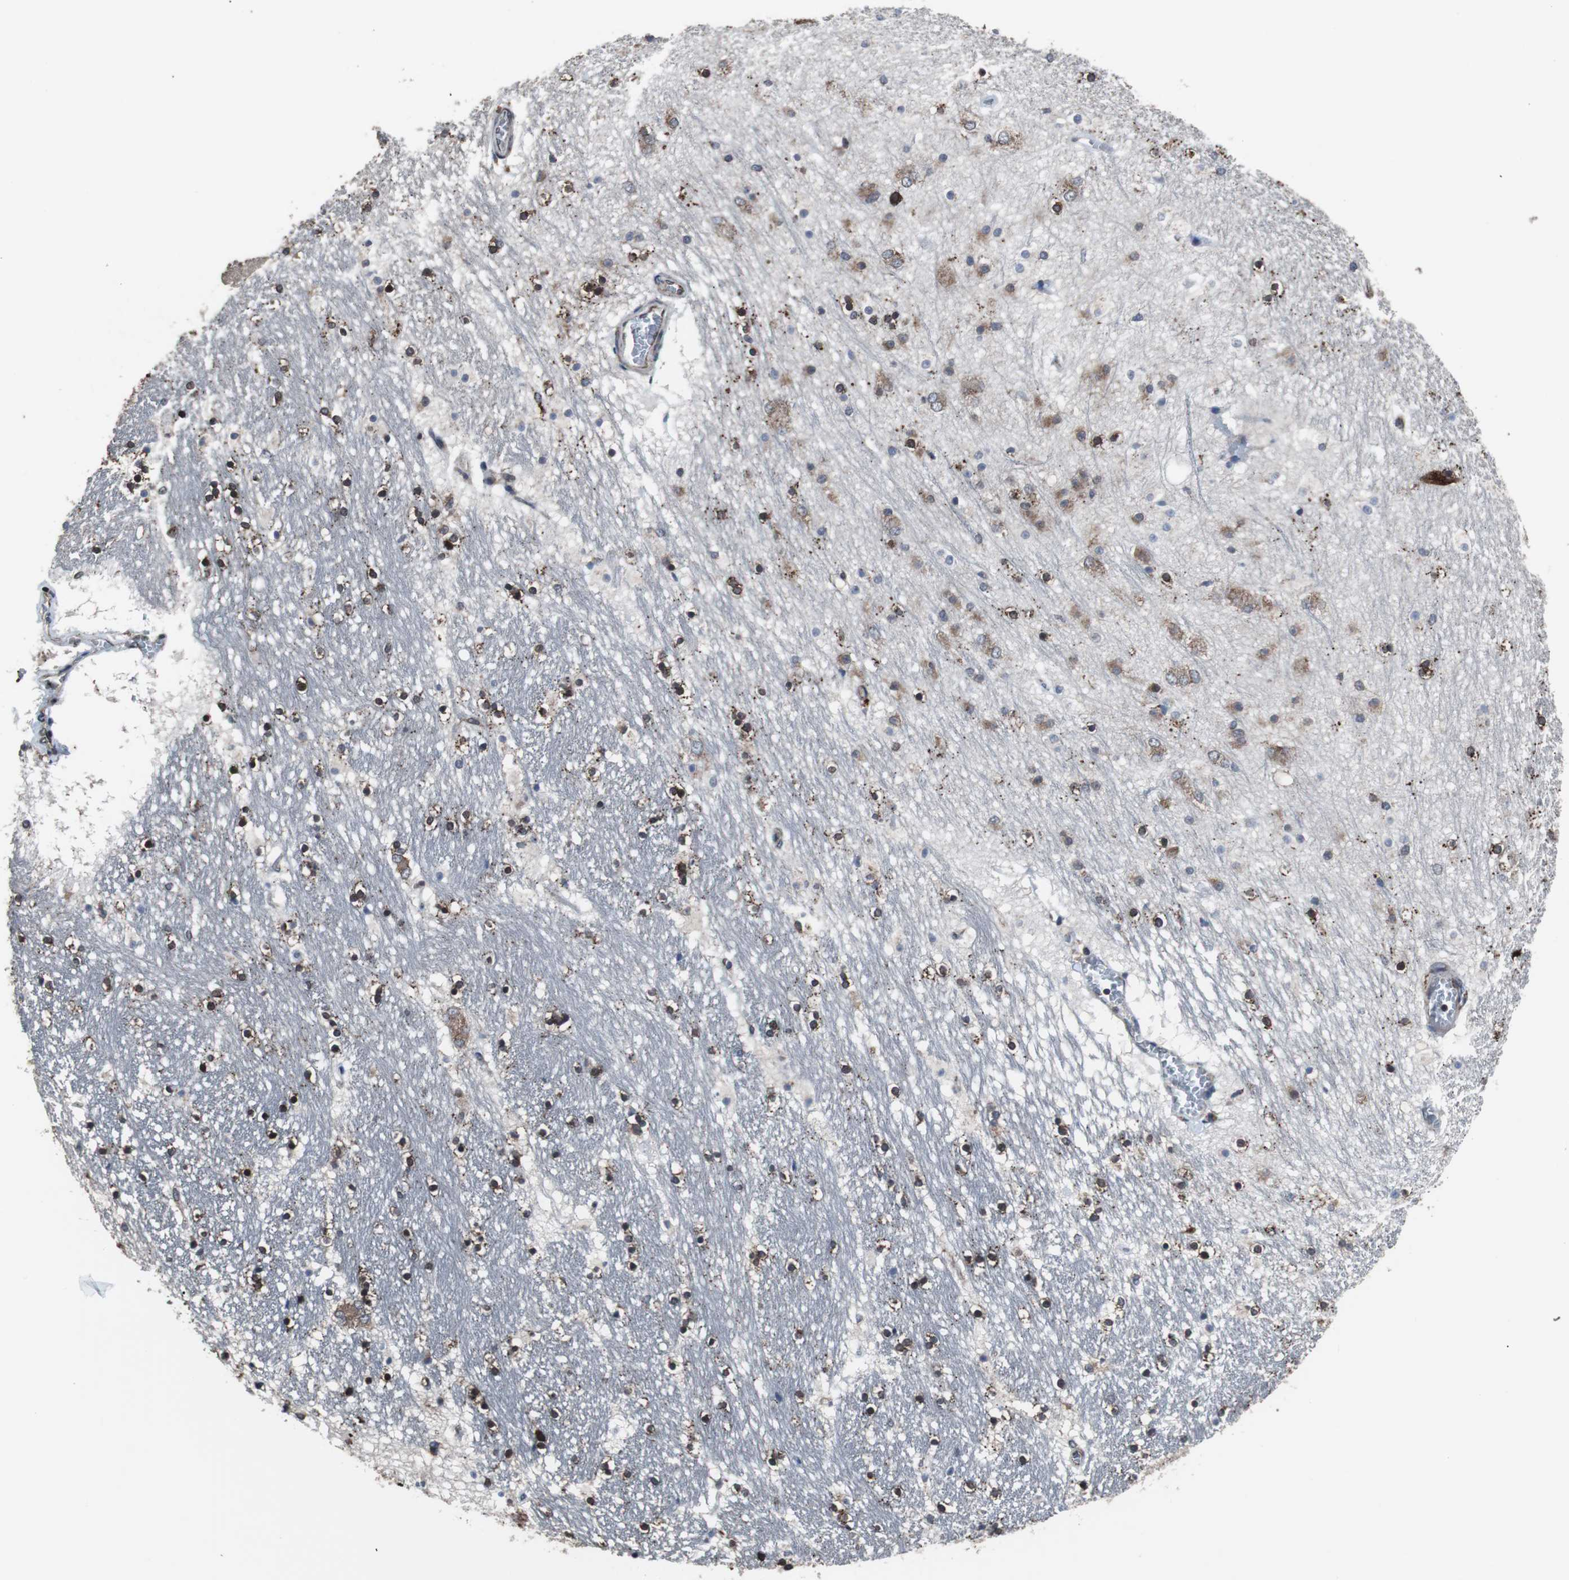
{"staining": {"intensity": "strong", "quantity": ">75%", "location": "cytoplasmic/membranous,nuclear"}, "tissue": "hippocampus", "cell_type": "Glial cells", "image_type": "normal", "snomed": [{"axis": "morphology", "description": "Normal tissue, NOS"}, {"axis": "topography", "description": "Hippocampus"}], "caption": "Glial cells demonstrate high levels of strong cytoplasmic/membranous,nuclear expression in approximately >75% of cells in unremarkable hippocampus. (Stains: DAB (3,3'-diaminobenzidine) in brown, nuclei in blue, Microscopy: brightfield microscopy at high magnification).", "gene": "USP10", "patient": {"sex": "male", "age": 45}}